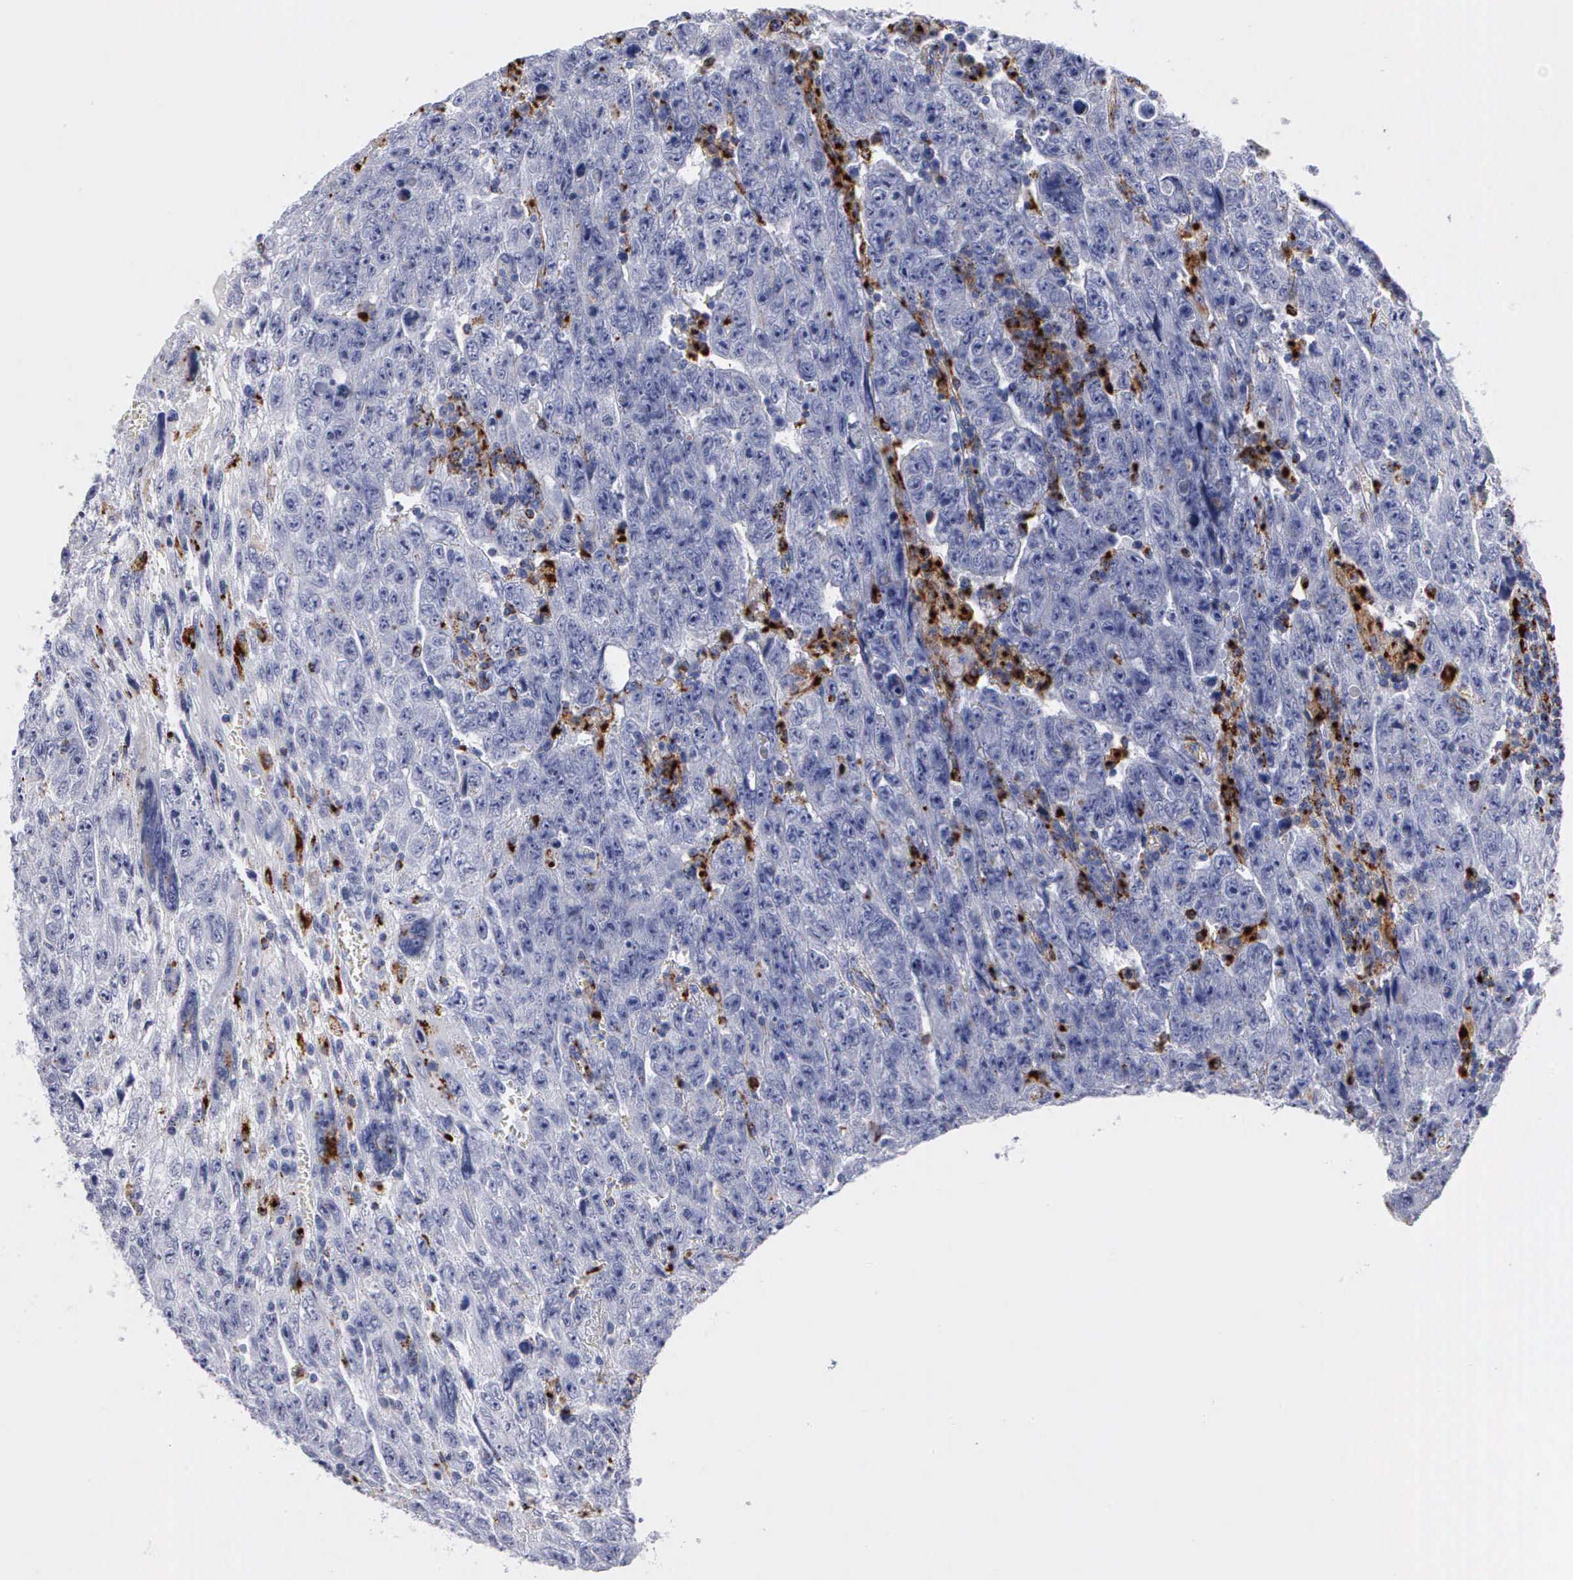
{"staining": {"intensity": "negative", "quantity": "none", "location": "none"}, "tissue": "testis cancer", "cell_type": "Tumor cells", "image_type": "cancer", "snomed": [{"axis": "morphology", "description": "Carcinoma, Embryonal, NOS"}, {"axis": "topography", "description": "Testis"}], "caption": "This is an immunohistochemistry micrograph of human embryonal carcinoma (testis). There is no staining in tumor cells.", "gene": "CTSH", "patient": {"sex": "male", "age": 28}}